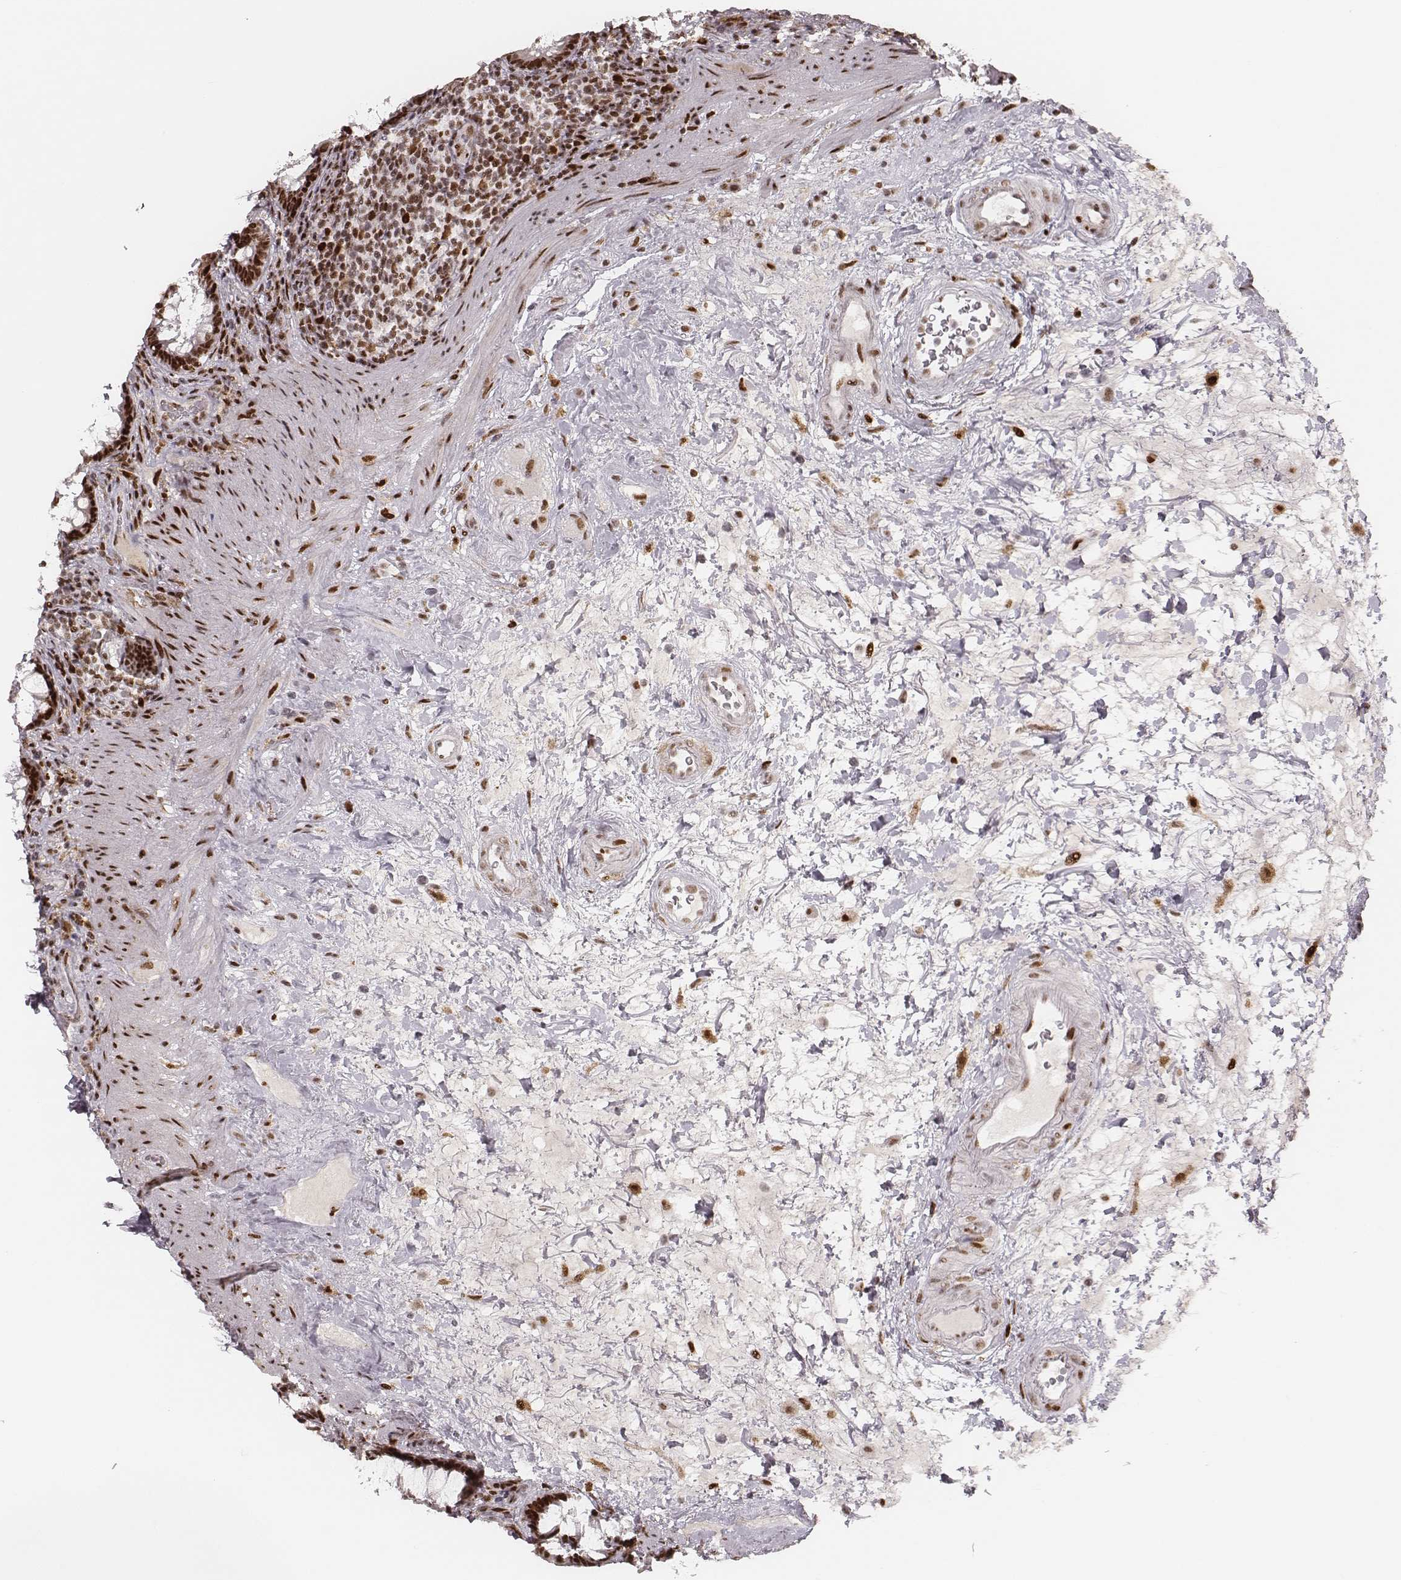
{"staining": {"intensity": "strong", "quantity": ">75%", "location": "nuclear"}, "tissue": "rectum", "cell_type": "Glandular cells", "image_type": "normal", "snomed": [{"axis": "morphology", "description": "Normal tissue, NOS"}, {"axis": "topography", "description": "Rectum"}], "caption": "Immunohistochemistry (IHC) image of unremarkable rectum stained for a protein (brown), which displays high levels of strong nuclear positivity in approximately >75% of glandular cells.", "gene": "HNRNPC", "patient": {"sex": "male", "age": 72}}